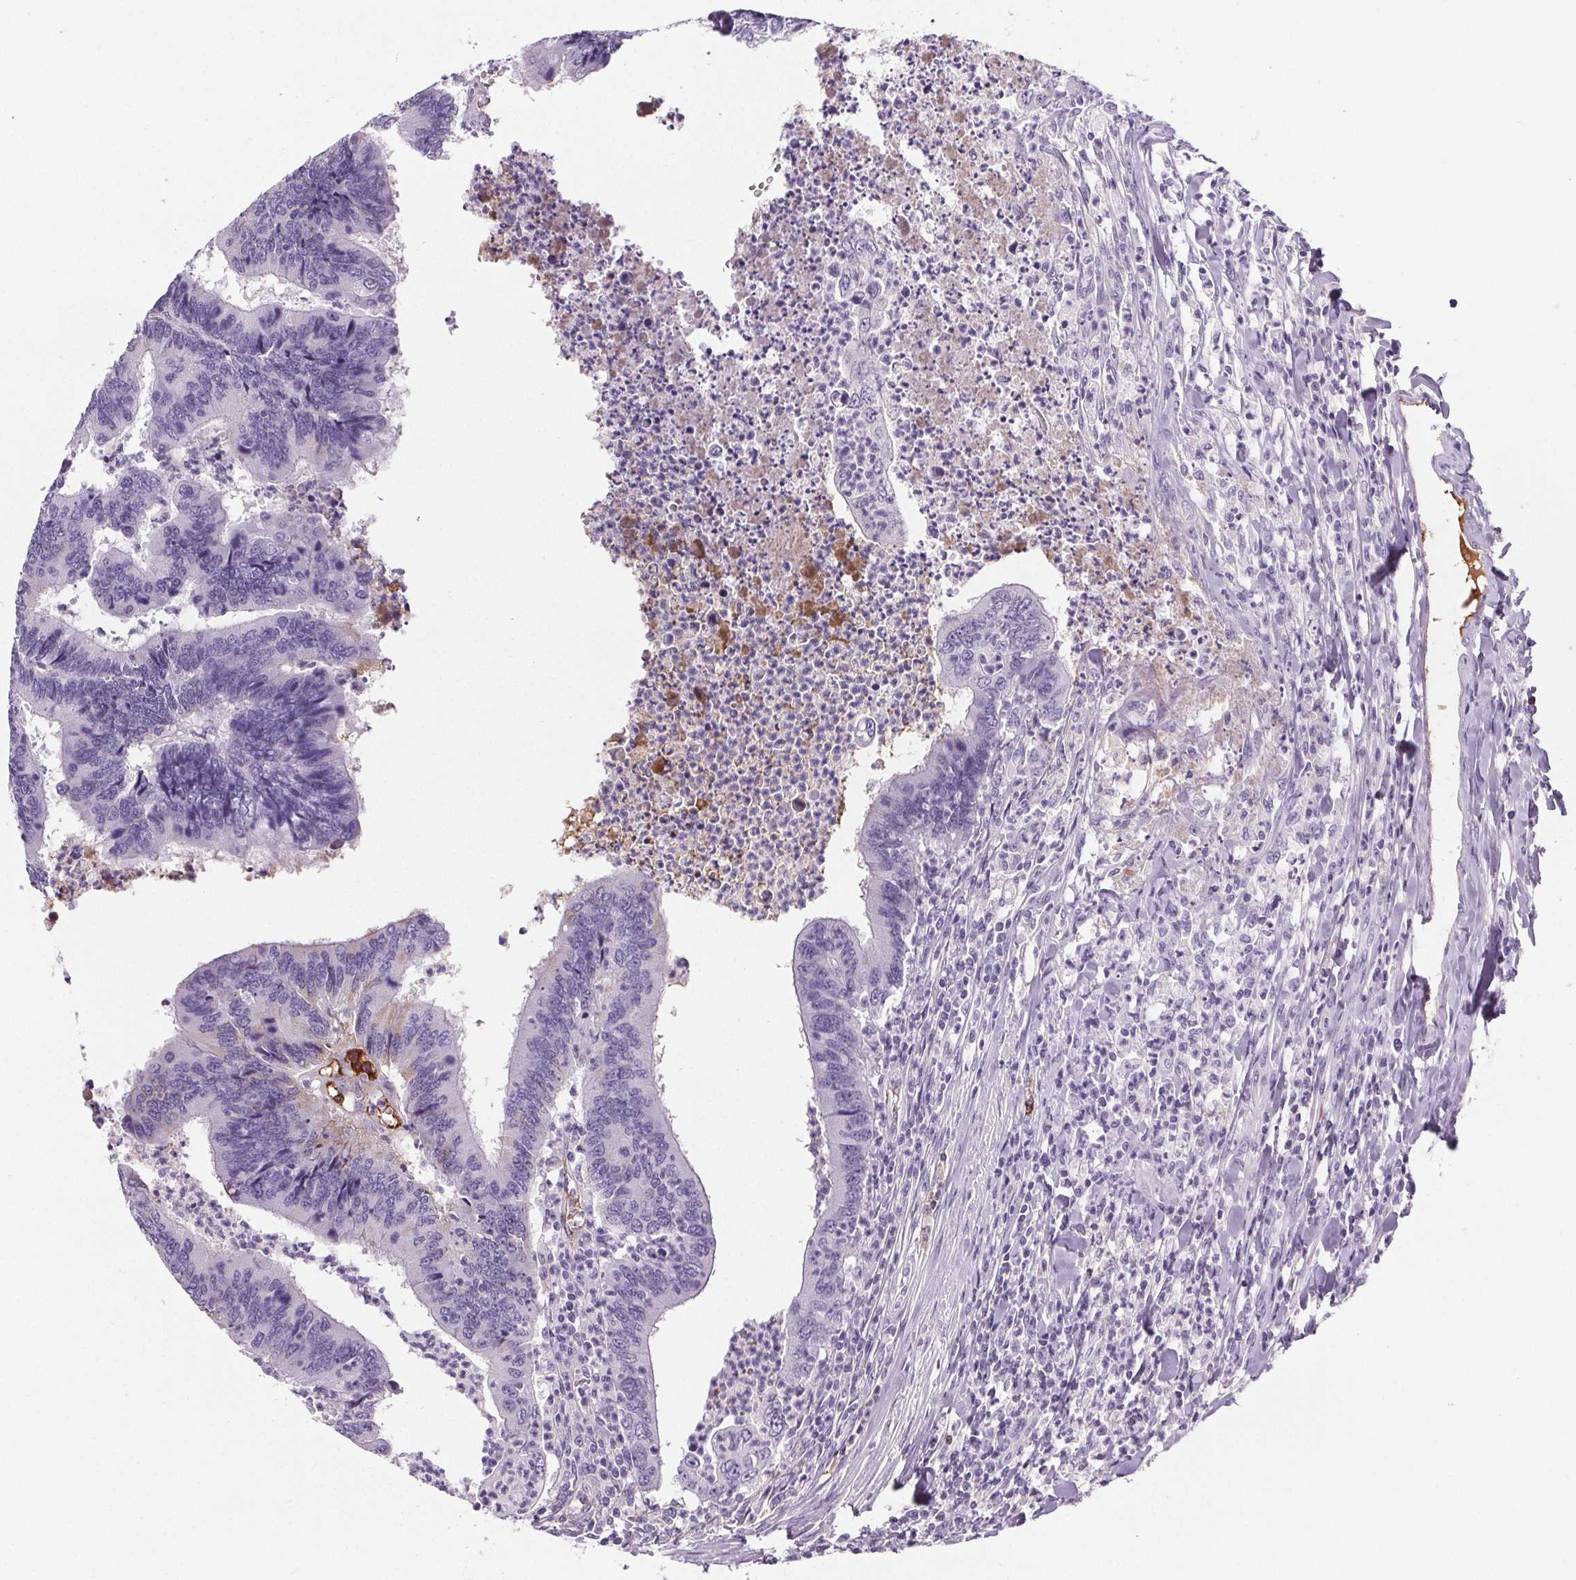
{"staining": {"intensity": "negative", "quantity": "none", "location": "none"}, "tissue": "colorectal cancer", "cell_type": "Tumor cells", "image_type": "cancer", "snomed": [{"axis": "morphology", "description": "Adenocarcinoma, NOS"}, {"axis": "topography", "description": "Colon"}], "caption": "A high-resolution micrograph shows IHC staining of colorectal cancer, which exhibits no significant staining in tumor cells.", "gene": "CD5L", "patient": {"sex": "female", "age": 67}}